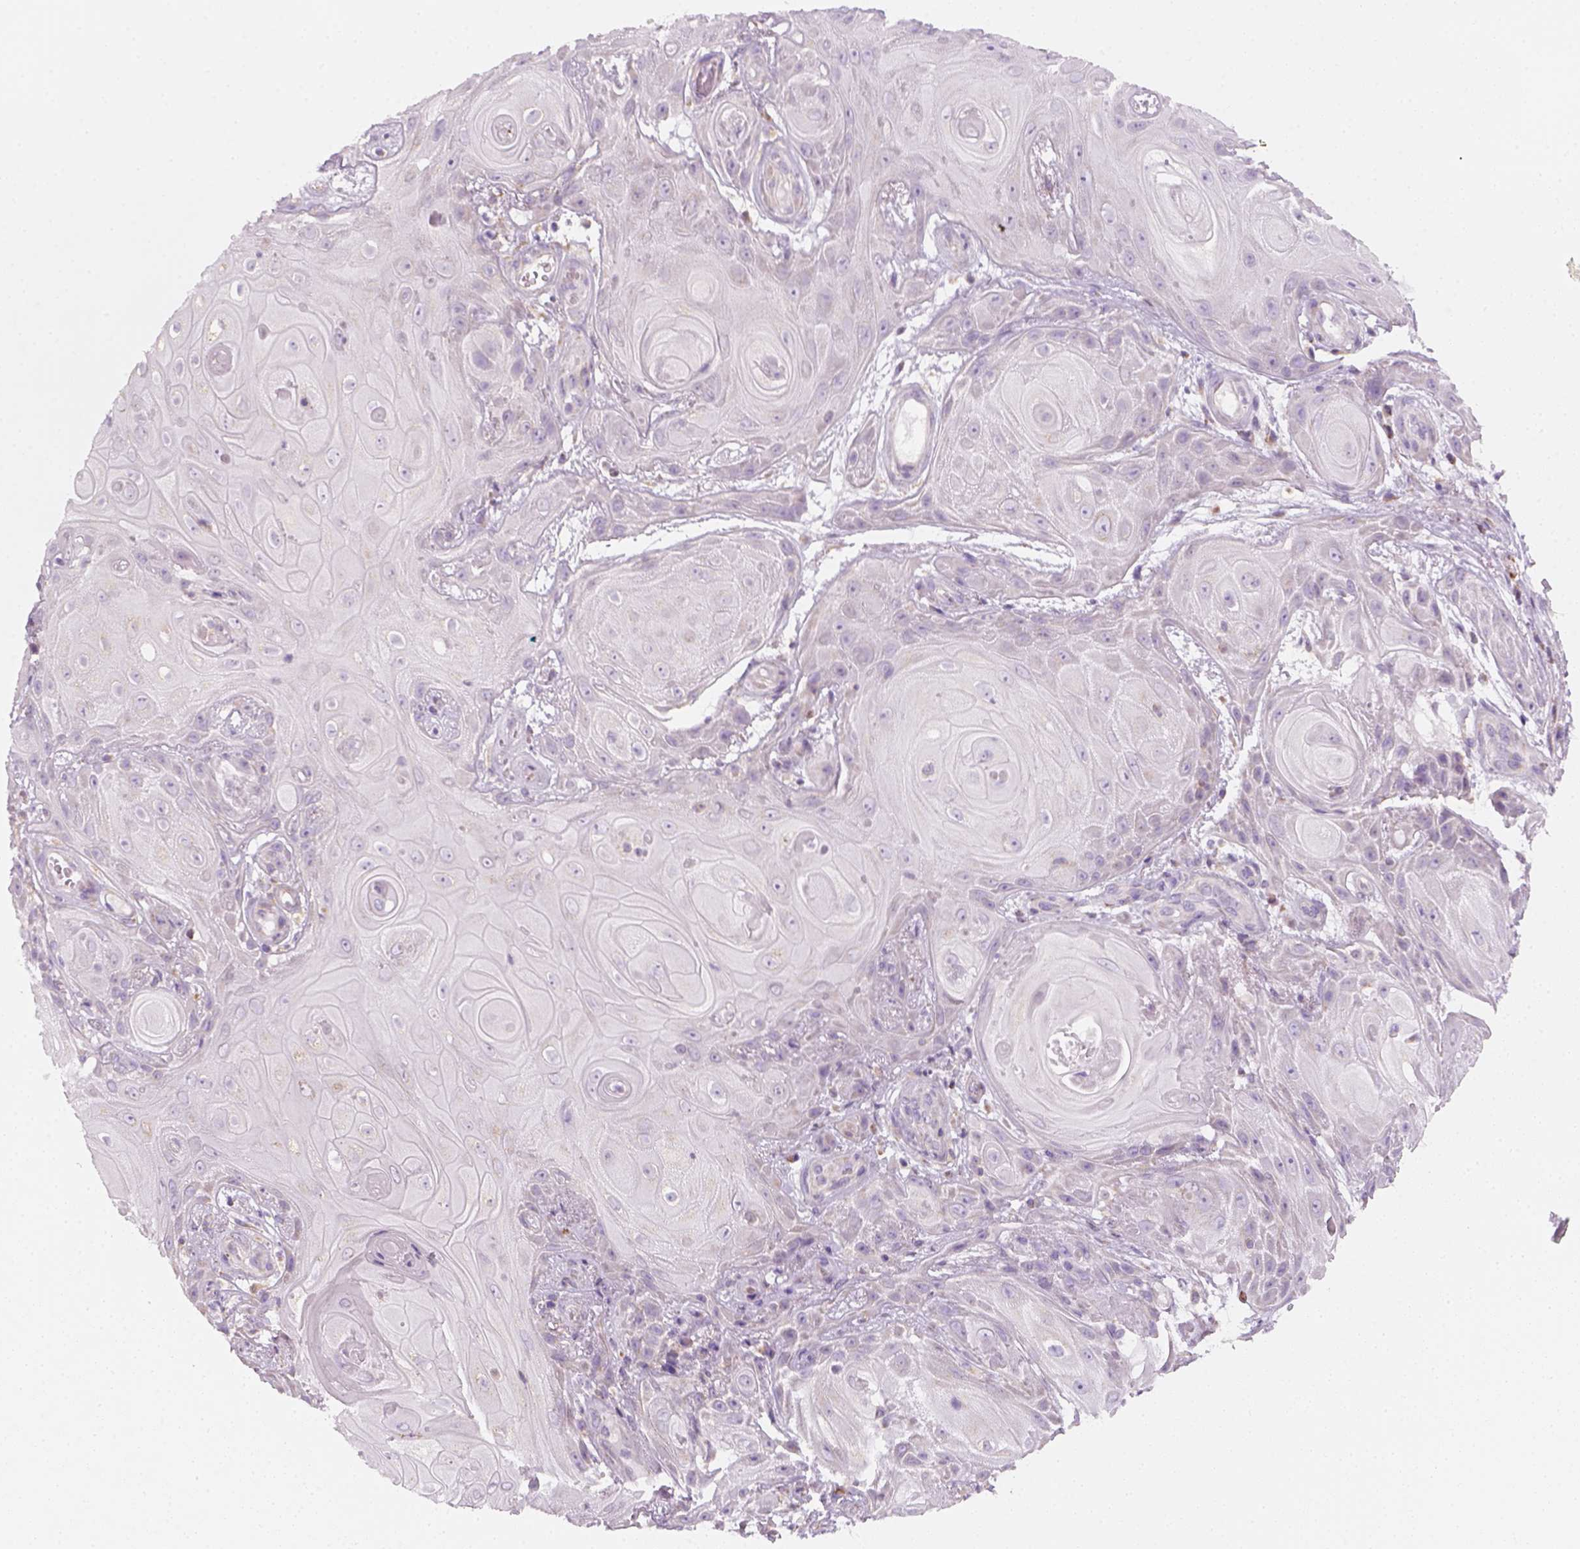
{"staining": {"intensity": "negative", "quantity": "none", "location": "none"}, "tissue": "skin cancer", "cell_type": "Tumor cells", "image_type": "cancer", "snomed": [{"axis": "morphology", "description": "Squamous cell carcinoma, NOS"}, {"axis": "topography", "description": "Skin"}], "caption": "This is a photomicrograph of immunohistochemistry staining of skin squamous cell carcinoma, which shows no positivity in tumor cells.", "gene": "AWAT2", "patient": {"sex": "male", "age": 62}}